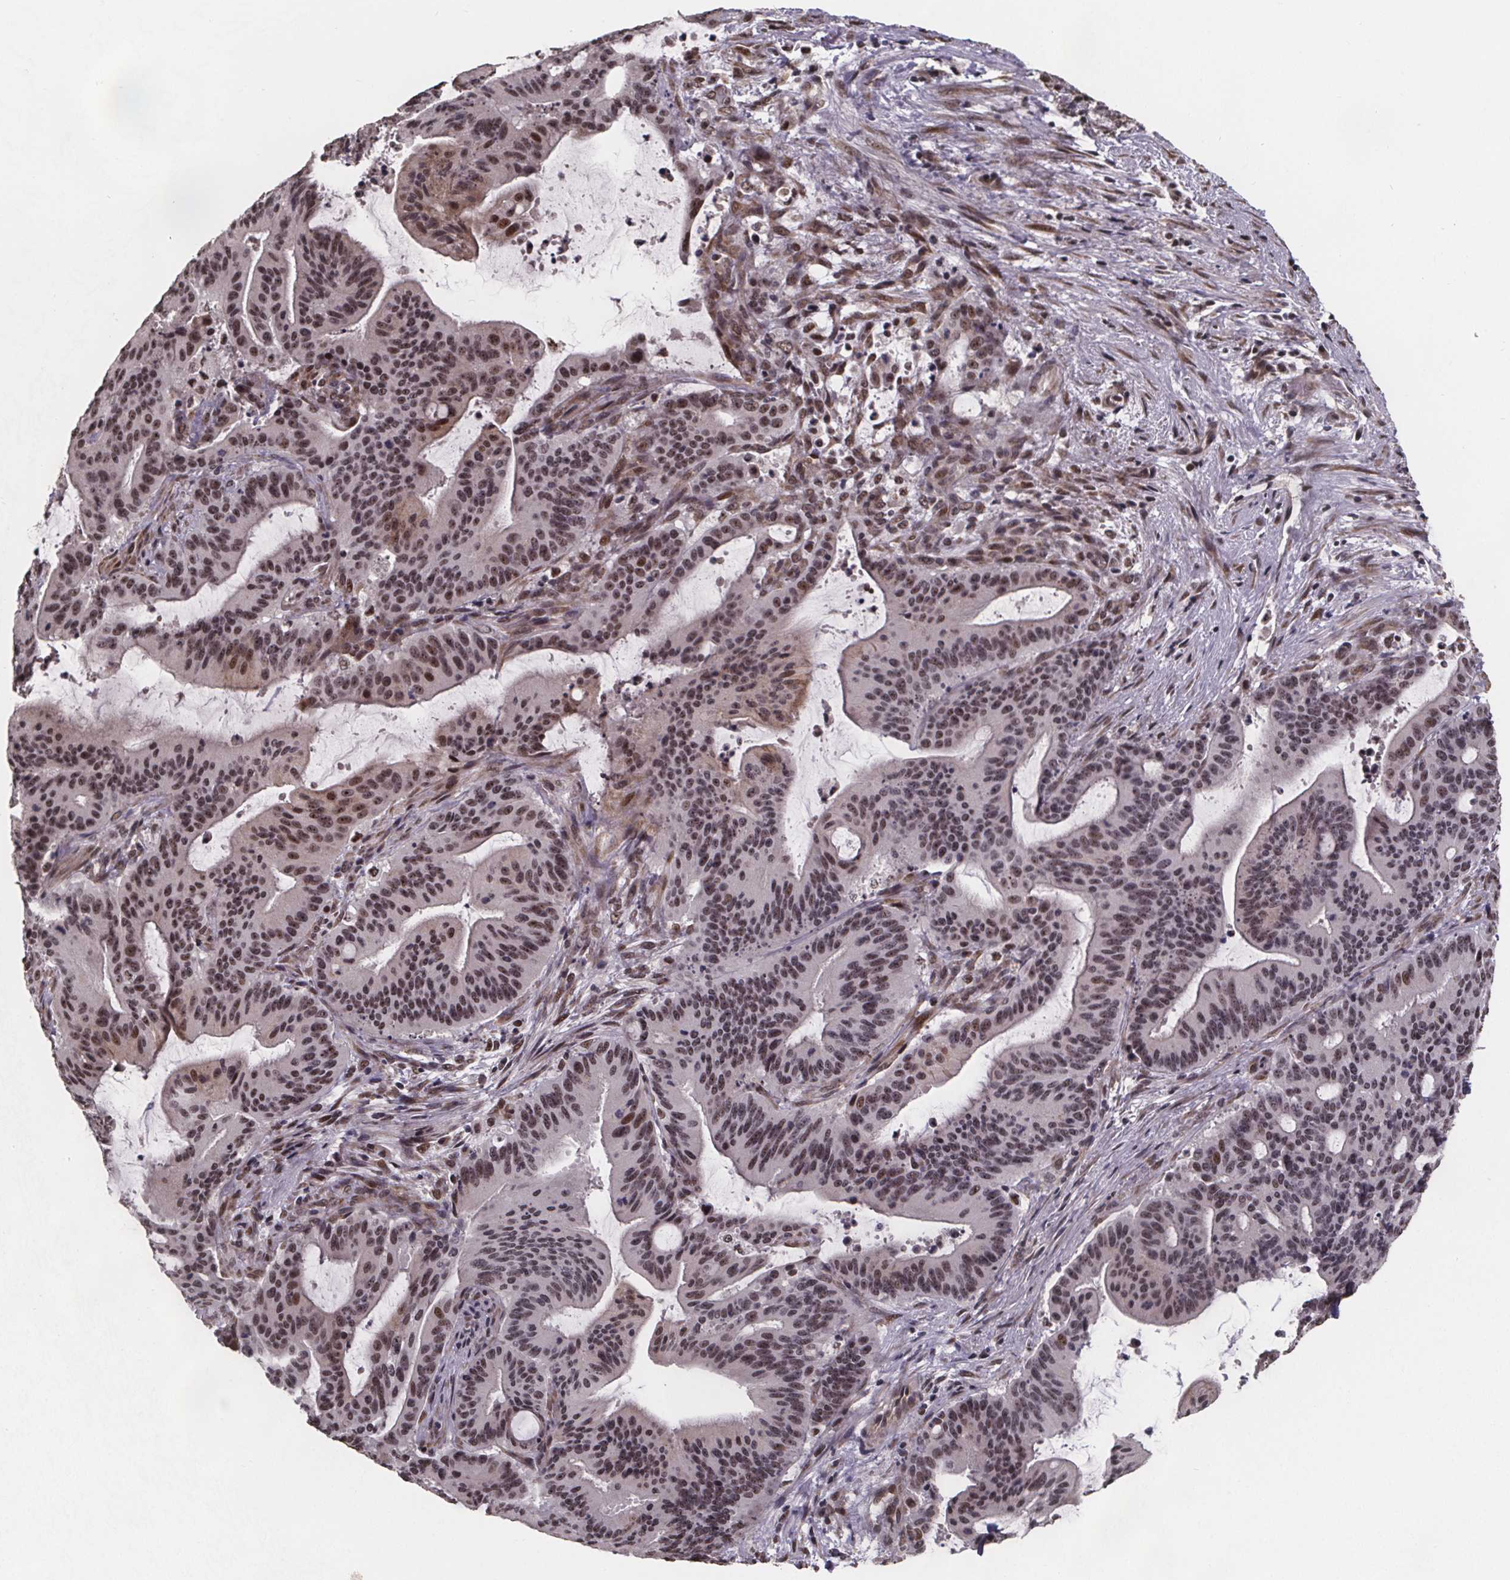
{"staining": {"intensity": "moderate", "quantity": ">75%", "location": "nuclear"}, "tissue": "liver cancer", "cell_type": "Tumor cells", "image_type": "cancer", "snomed": [{"axis": "morphology", "description": "Cholangiocarcinoma"}, {"axis": "topography", "description": "Liver"}], "caption": "Immunohistochemistry (IHC) (DAB) staining of liver cancer (cholangiocarcinoma) exhibits moderate nuclear protein positivity in approximately >75% of tumor cells.", "gene": "U2SURP", "patient": {"sex": "female", "age": 73}}